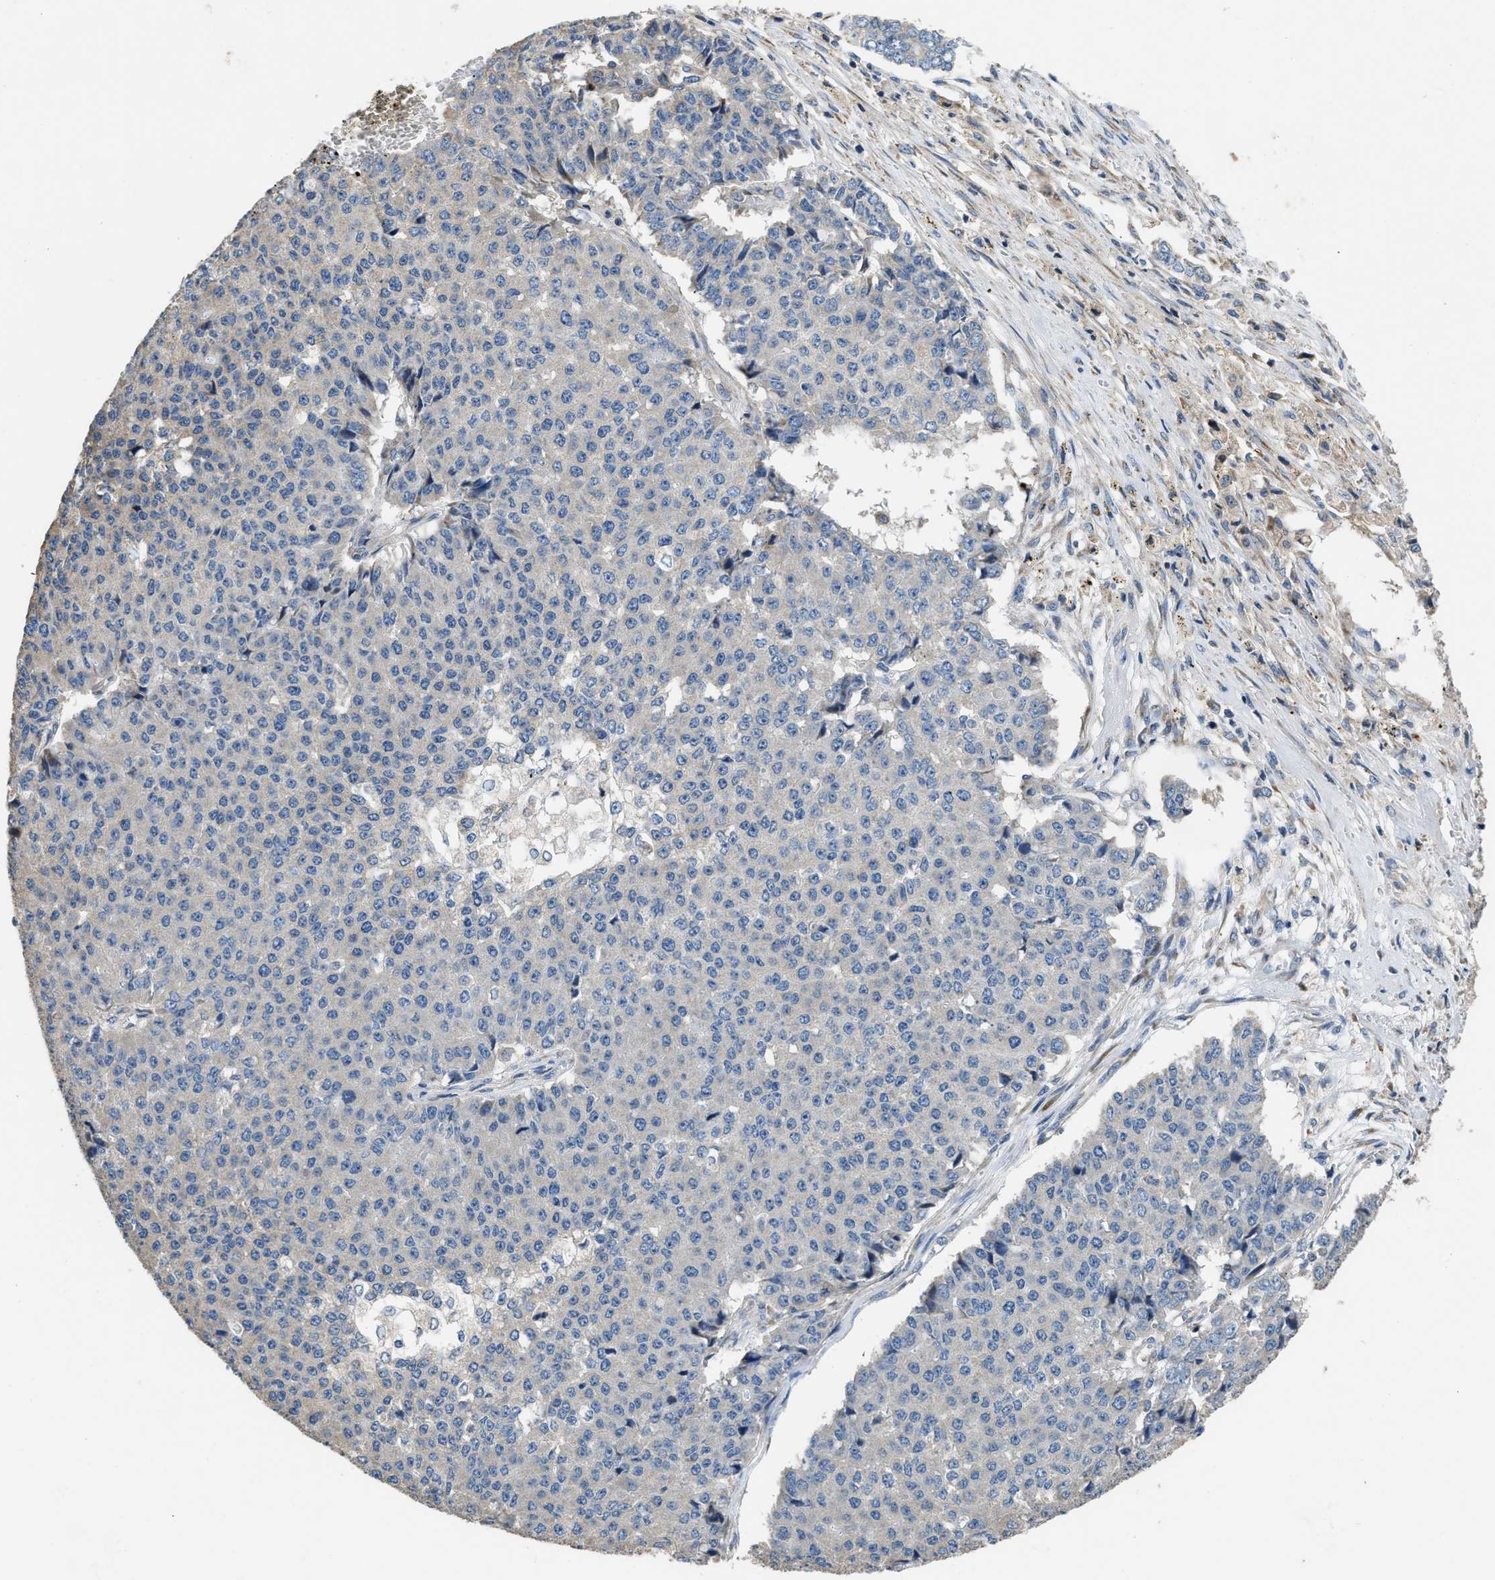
{"staining": {"intensity": "negative", "quantity": "none", "location": "none"}, "tissue": "pancreatic cancer", "cell_type": "Tumor cells", "image_type": "cancer", "snomed": [{"axis": "morphology", "description": "Adenocarcinoma, NOS"}, {"axis": "topography", "description": "Pancreas"}], "caption": "Tumor cells show no significant protein staining in pancreatic cancer. The staining is performed using DAB brown chromogen with nuclei counter-stained in using hematoxylin.", "gene": "TMEM150A", "patient": {"sex": "male", "age": 50}}